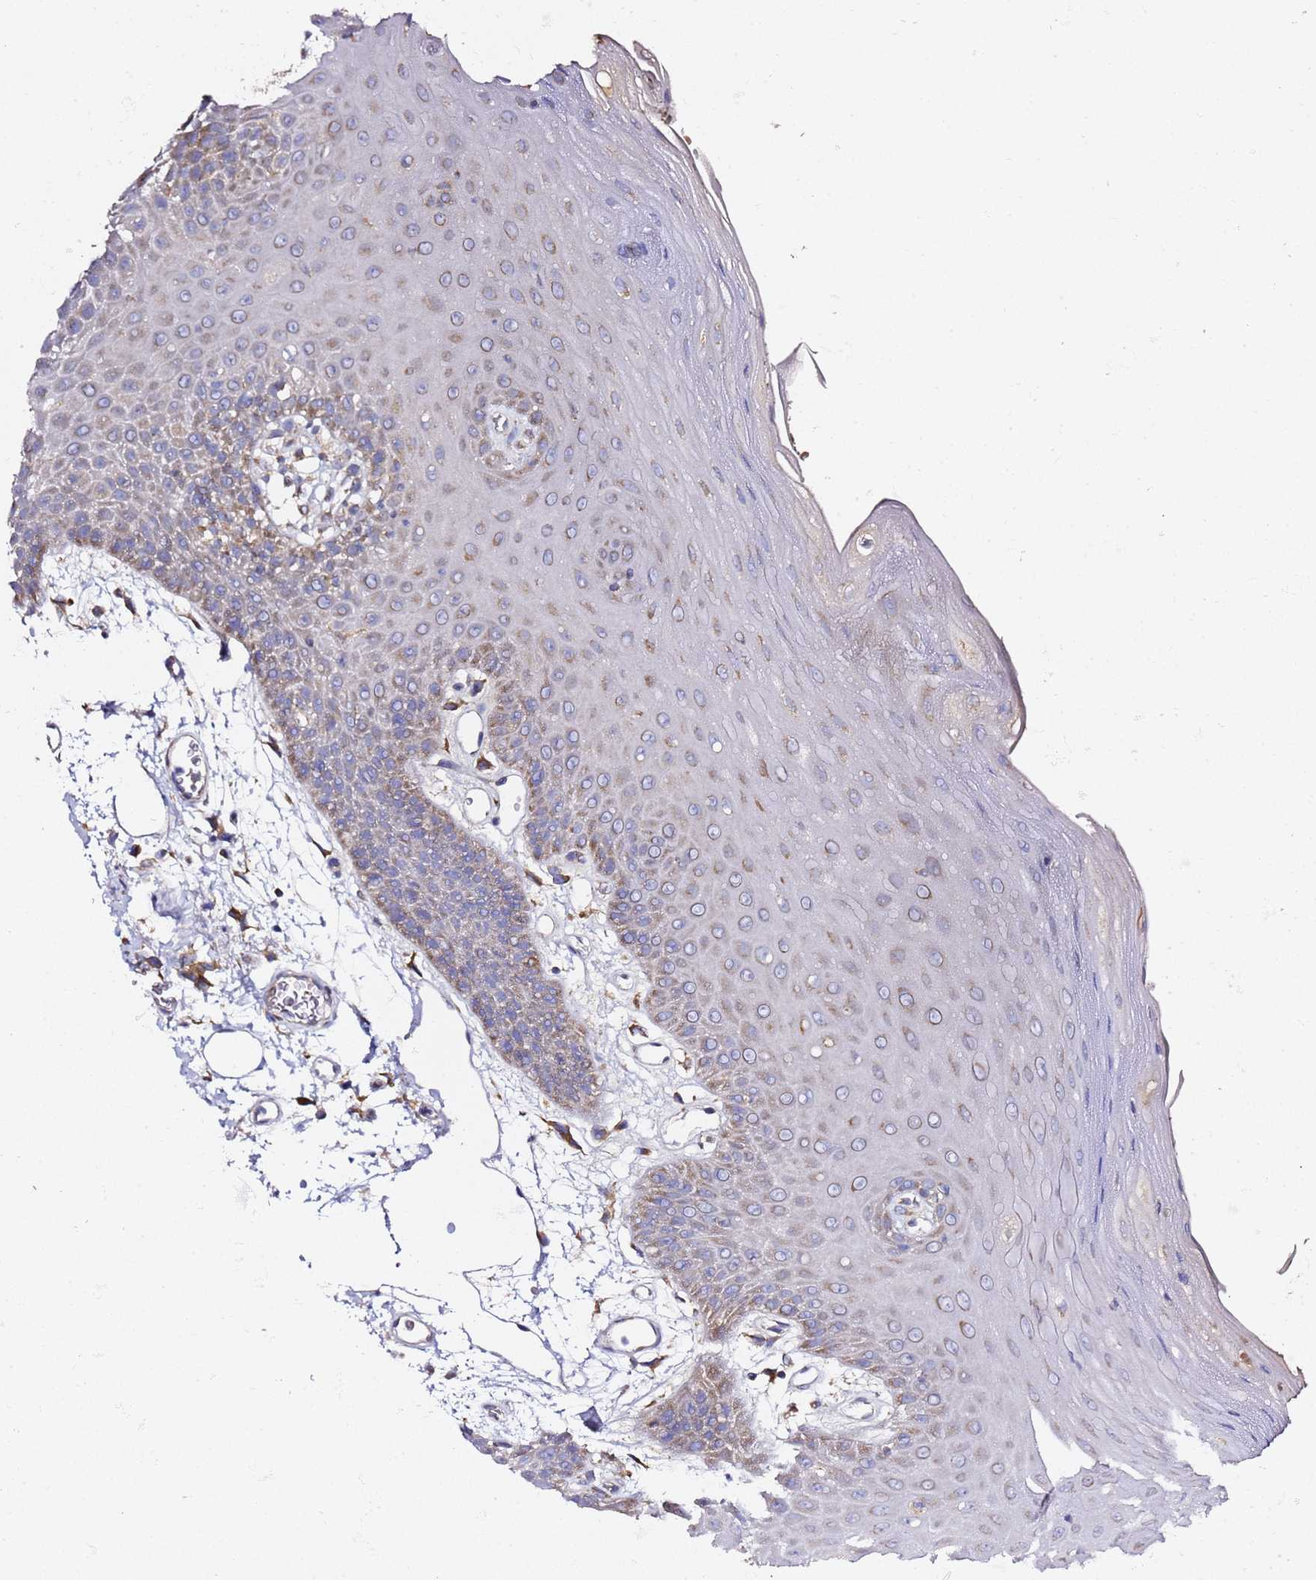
{"staining": {"intensity": "moderate", "quantity": ">75%", "location": "cytoplasmic/membranous"}, "tissue": "oral mucosa", "cell_type": "Squamous epithelial cells", "image_type": "normal", "snomed": [{"axis": "morphology", "description": "Normal tissue, NOS"}, {"axis": "topography", "description": "Oral tissue"}, {"axis": "topography", "description": "Tounge, NOS"}], "caption": "A photomicrograph of oral mucosa stained for a protein reveals moderate cytoplasmic/membranous brown staining in squamous epithelial cells. (Stains: DAB in brown, nuclei in blue, Microscopy: brightfield microscopy at high magnification).", "gene": "C19orf12", "patient": {"sex": "female", "age": 59}}